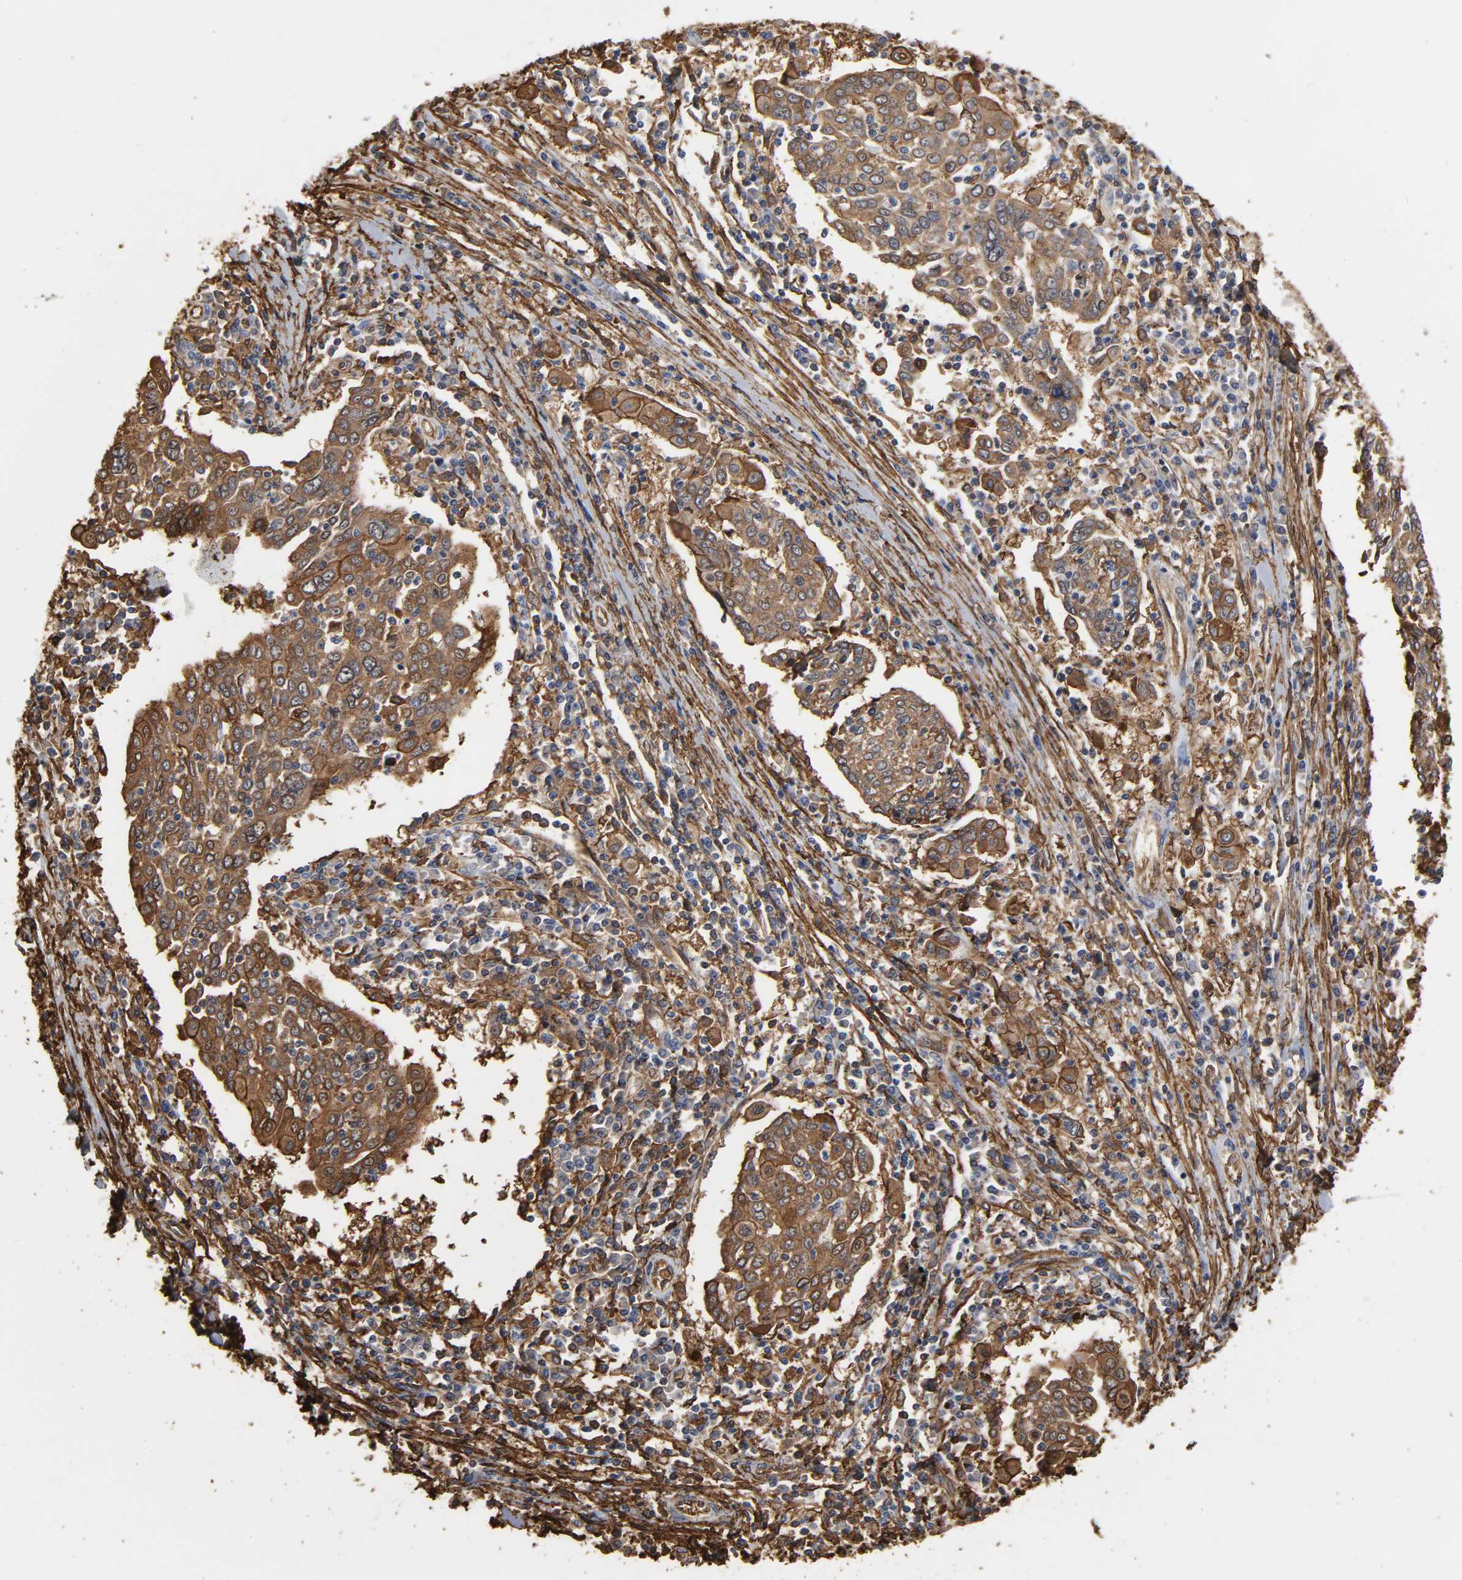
{"staining": {"intensity": "moderate", "quantity": ">75%", "location": "cytoplasmic/membranous"}, "tissue": "cervical cancer", "cell_type": "Tumor cells", "image_type": "cancer", "snomed": [{"axis": "morphology", "description": "Squamous cell carcinoma, NOS"}, {"axis": "topography", "description": "Cervix"}], "caption": "Immunohistochemical staining of human cervical cancer (squamous cell carcinoma) shows moderate cytoplasmic/membranous protein staining in approximately >75% of tumor cells.", "gene": "ANXA2", "patient": {"sex": "female", "age": 40}}